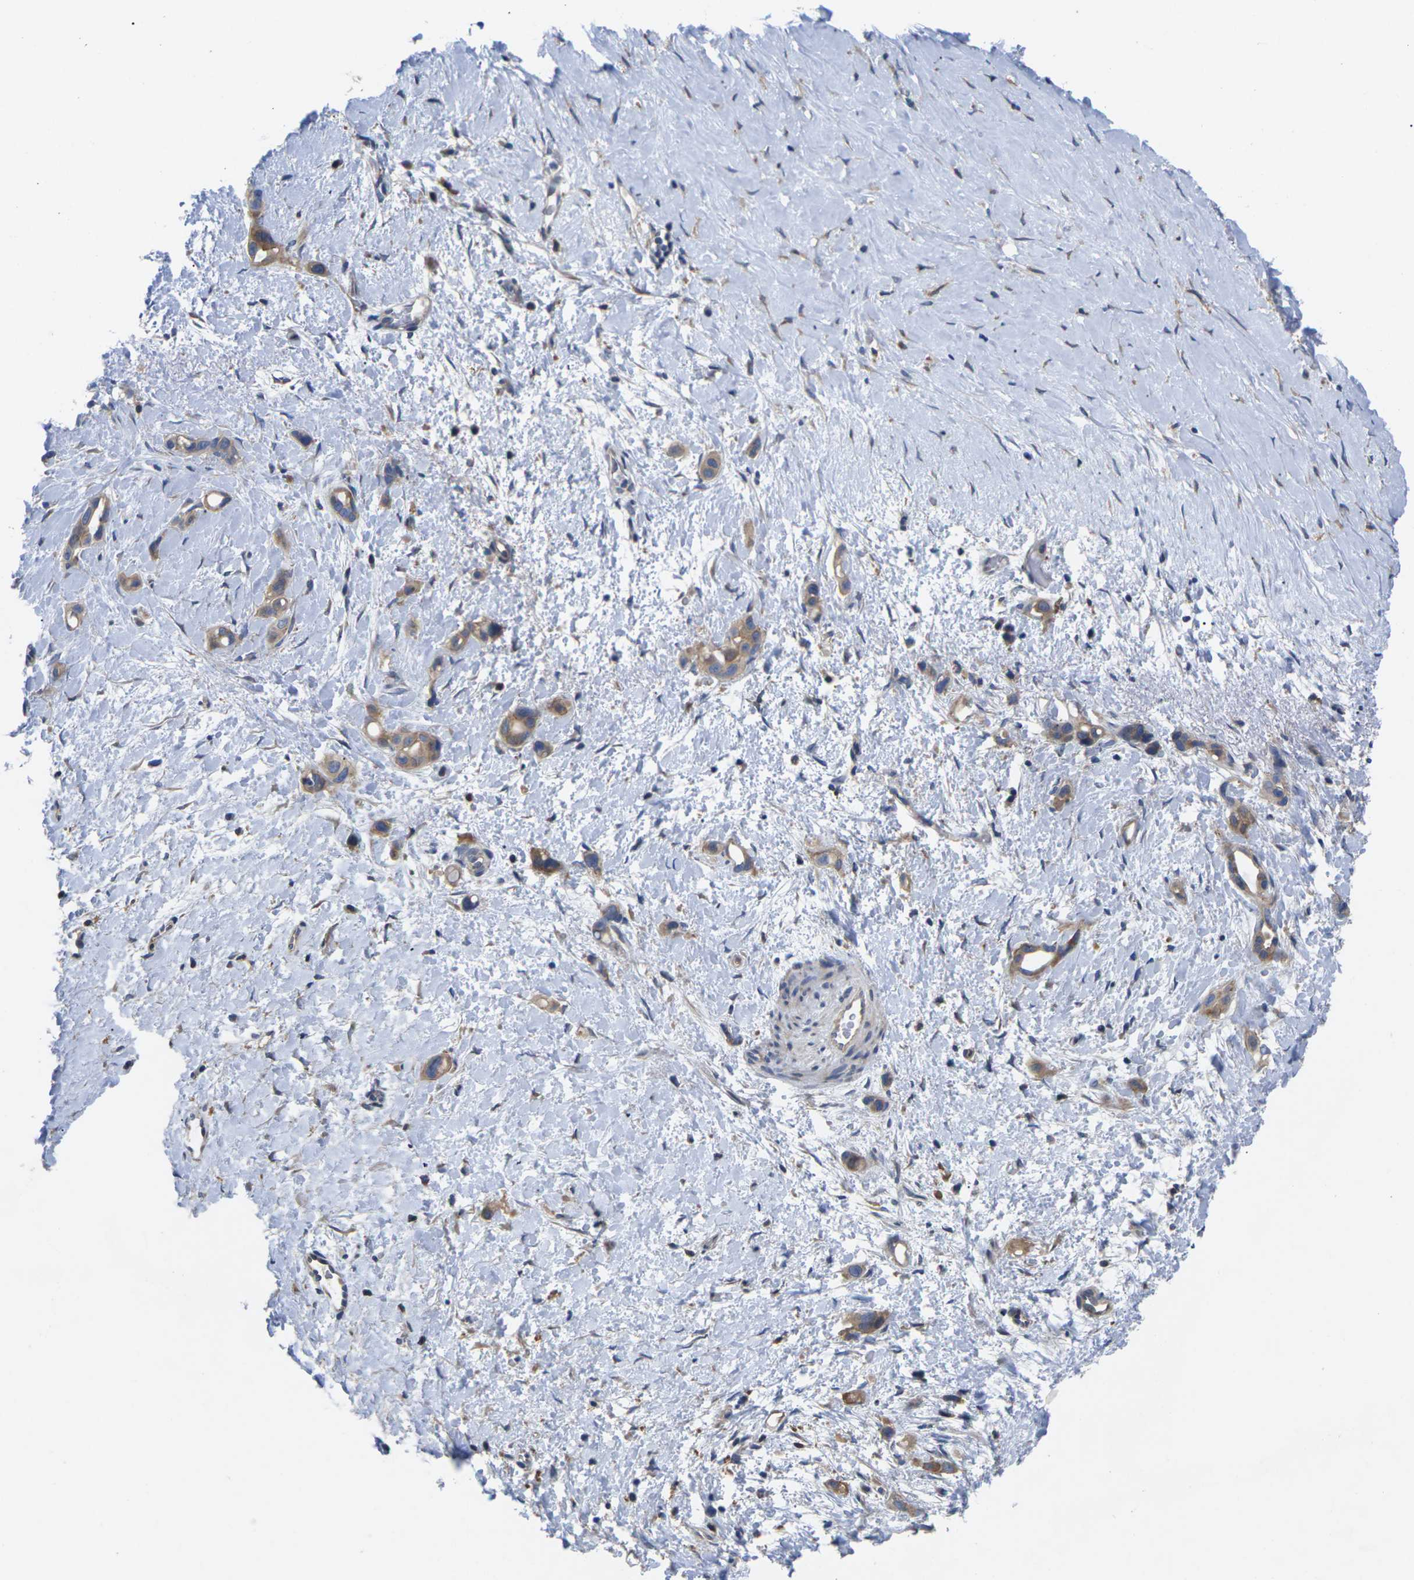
{"staining": {"intensity": "moderate", "quantity": ">75%", "location": "cytoplasmic/membranous"}, "tissue": "liver cancer", "cell_type": "Tumor cells", "image_type": "cancer", "snomed": [{"axis": "morphology", "description": "Cholangiocarcinoma"}, {"axis": "topography", "description": "Liver"}], "caption": "Liver cancer (cholangiocarcinoma) stained for a protein (brown) exhibits moderate cytoplasmic/membranous positive expression in approximately >75% of tumor cells.", "gene": "SCNN1A", "patient": {"sex": "female", "age": 65}}